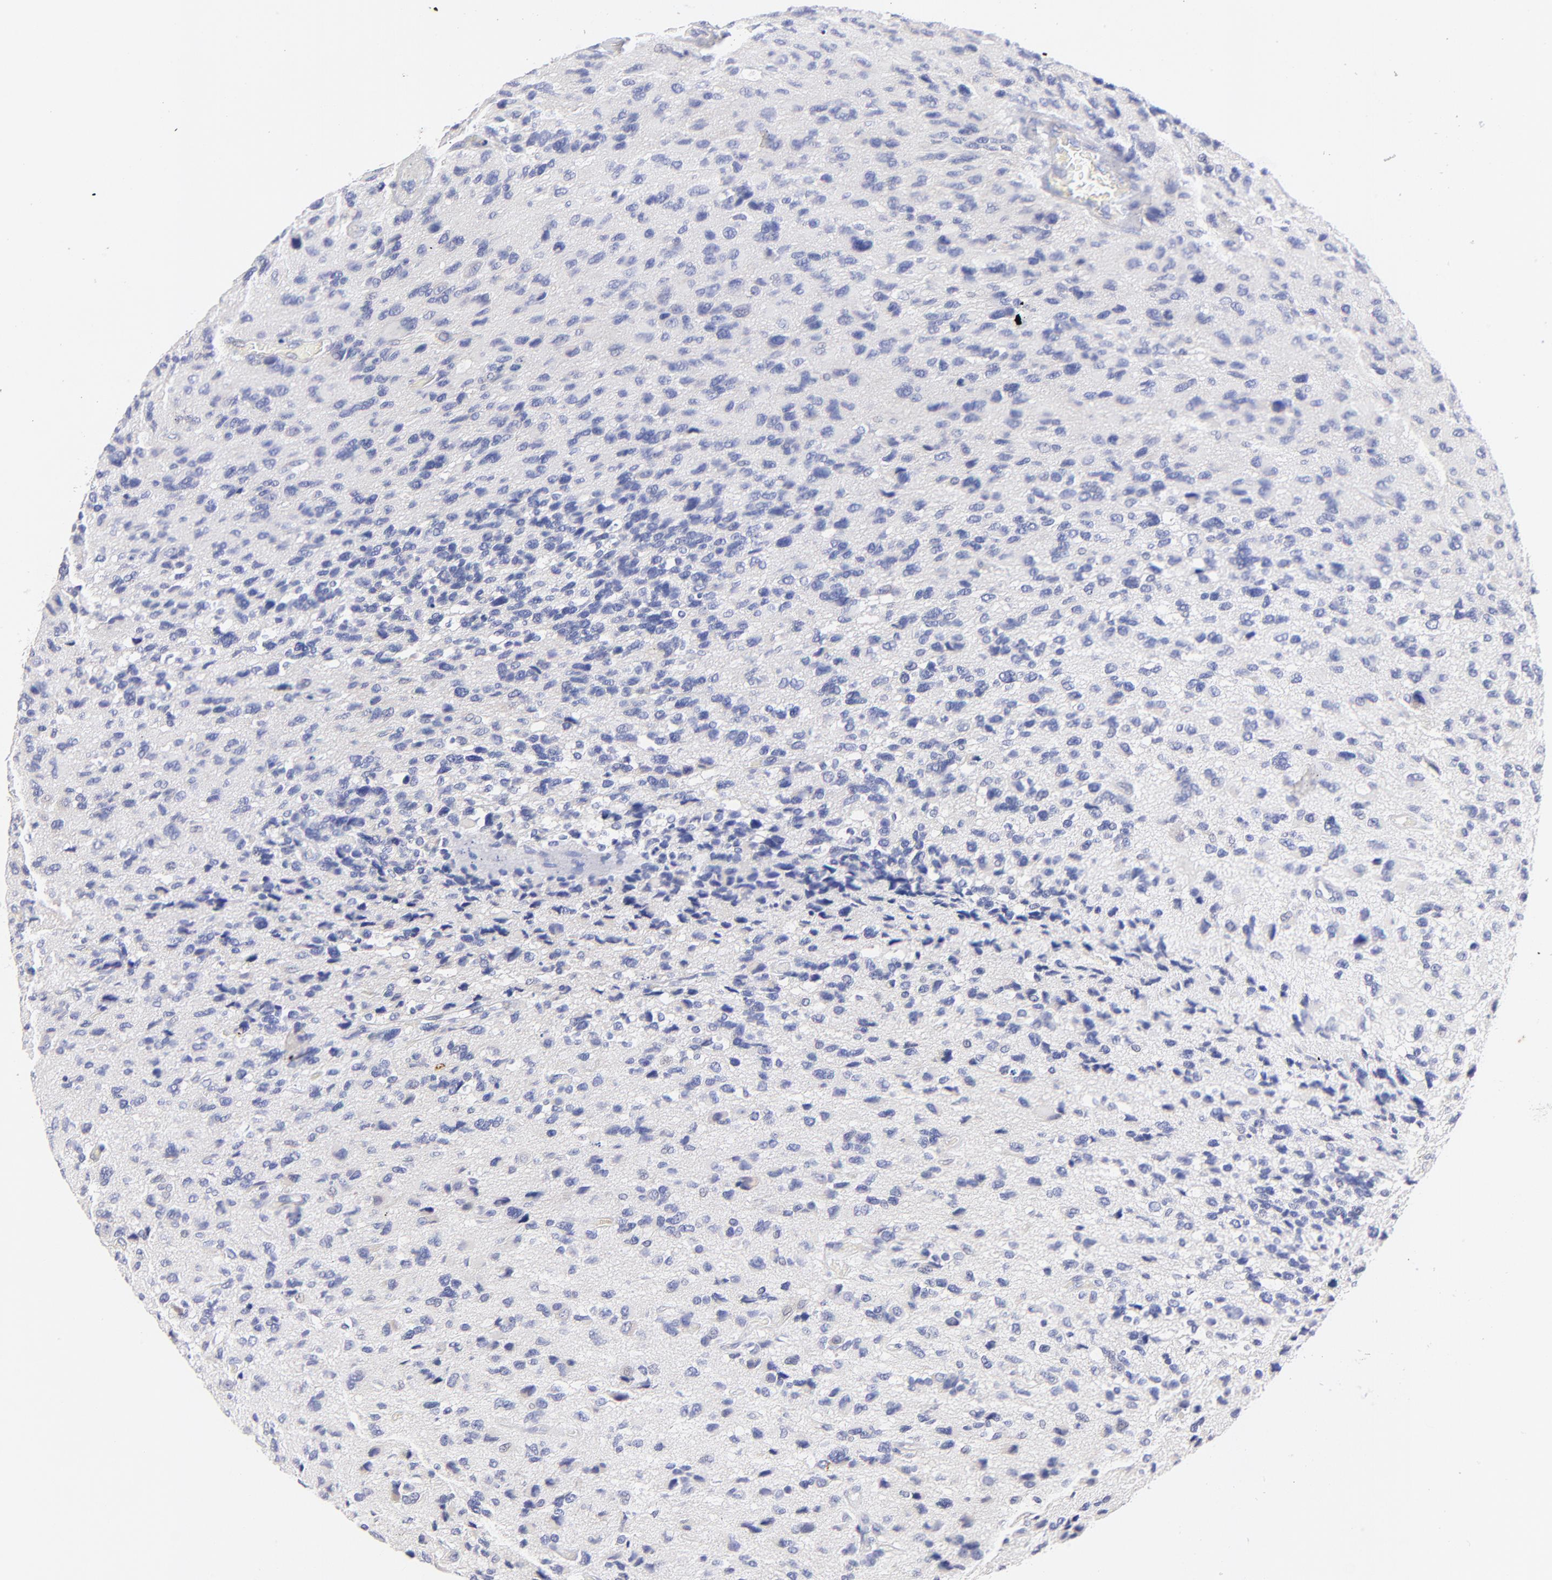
{"staining": {"intensity": "negative", "quantity": "none", "location": "none"}, "tissue": "glioma", "cell_type": "Tumor cells", "image_type": "cancer", "snomed": [{"axis": "morphology", "description": "Glioma, malignant, High grade"}, {"axis": "topography", "description": "Brain"}], "caption": "Tumor cells are negative for brown protein staining in glioma.", "gene": "EBP", "patient": {"sex": "male", "age": 69}}